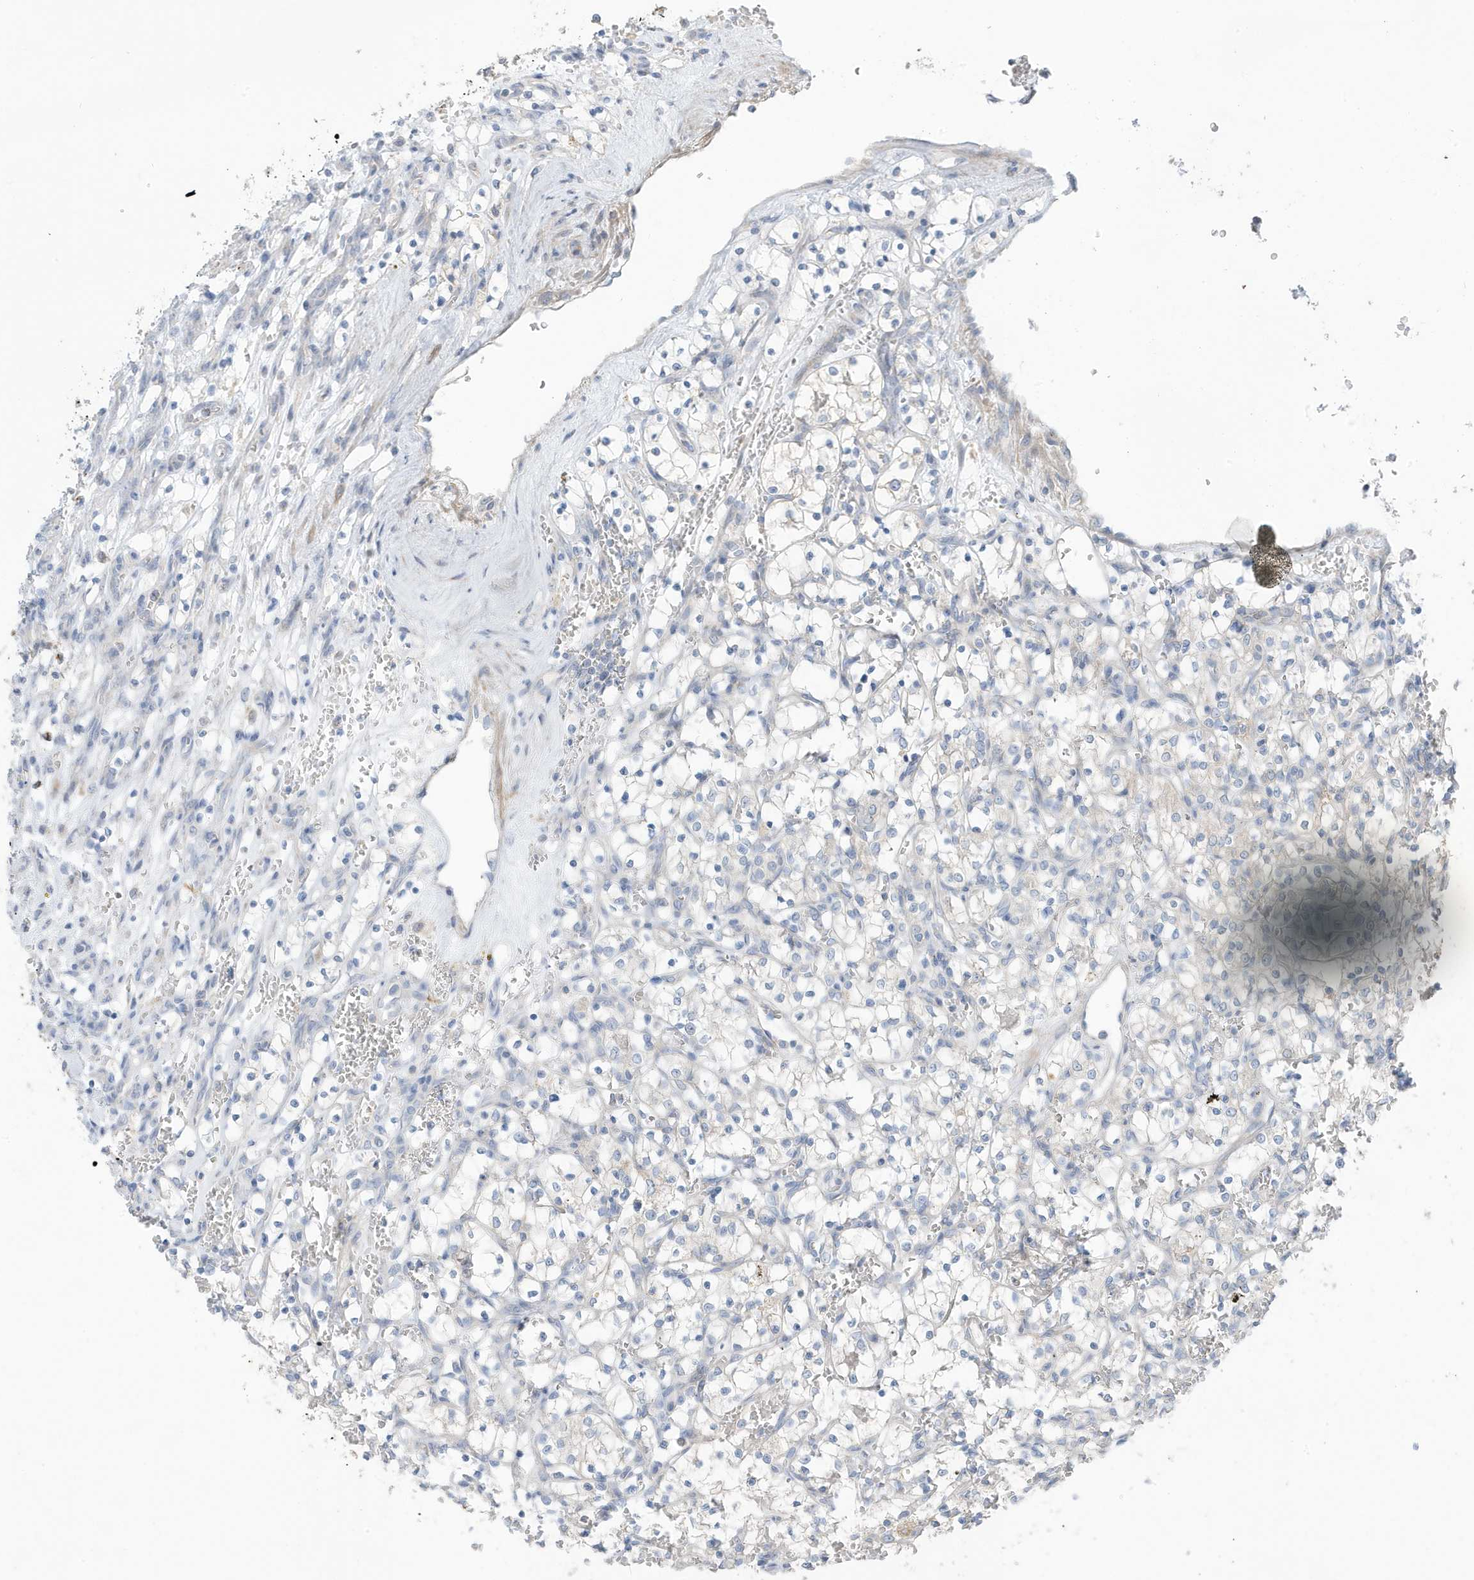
{"staining": {"intensity": "negative", "quantity": "none", "location": "none"}, "tissue": "renal cancer", "cell_type": "Tumor cells", "image_type": "cancer", "snomed": [{"axis": "morphology", "description": "Adenocarcinoma, NOS"}, {"axis": "topography", "description": "Kidney"}], "caption": "This micrograph is of renal cancer stained with immunohistochemistry to label a protein in brown with the nuclei are counter-stained blue. There is no positivity in tumor cells. The staining was performed using DAB to visualize the protein expression in brown, while the nuclei were stained in blue with hematoxylin (Magnification: 20x).", "gene": "ATP13A5", "patient": {"sex": "female", "age": 69}}